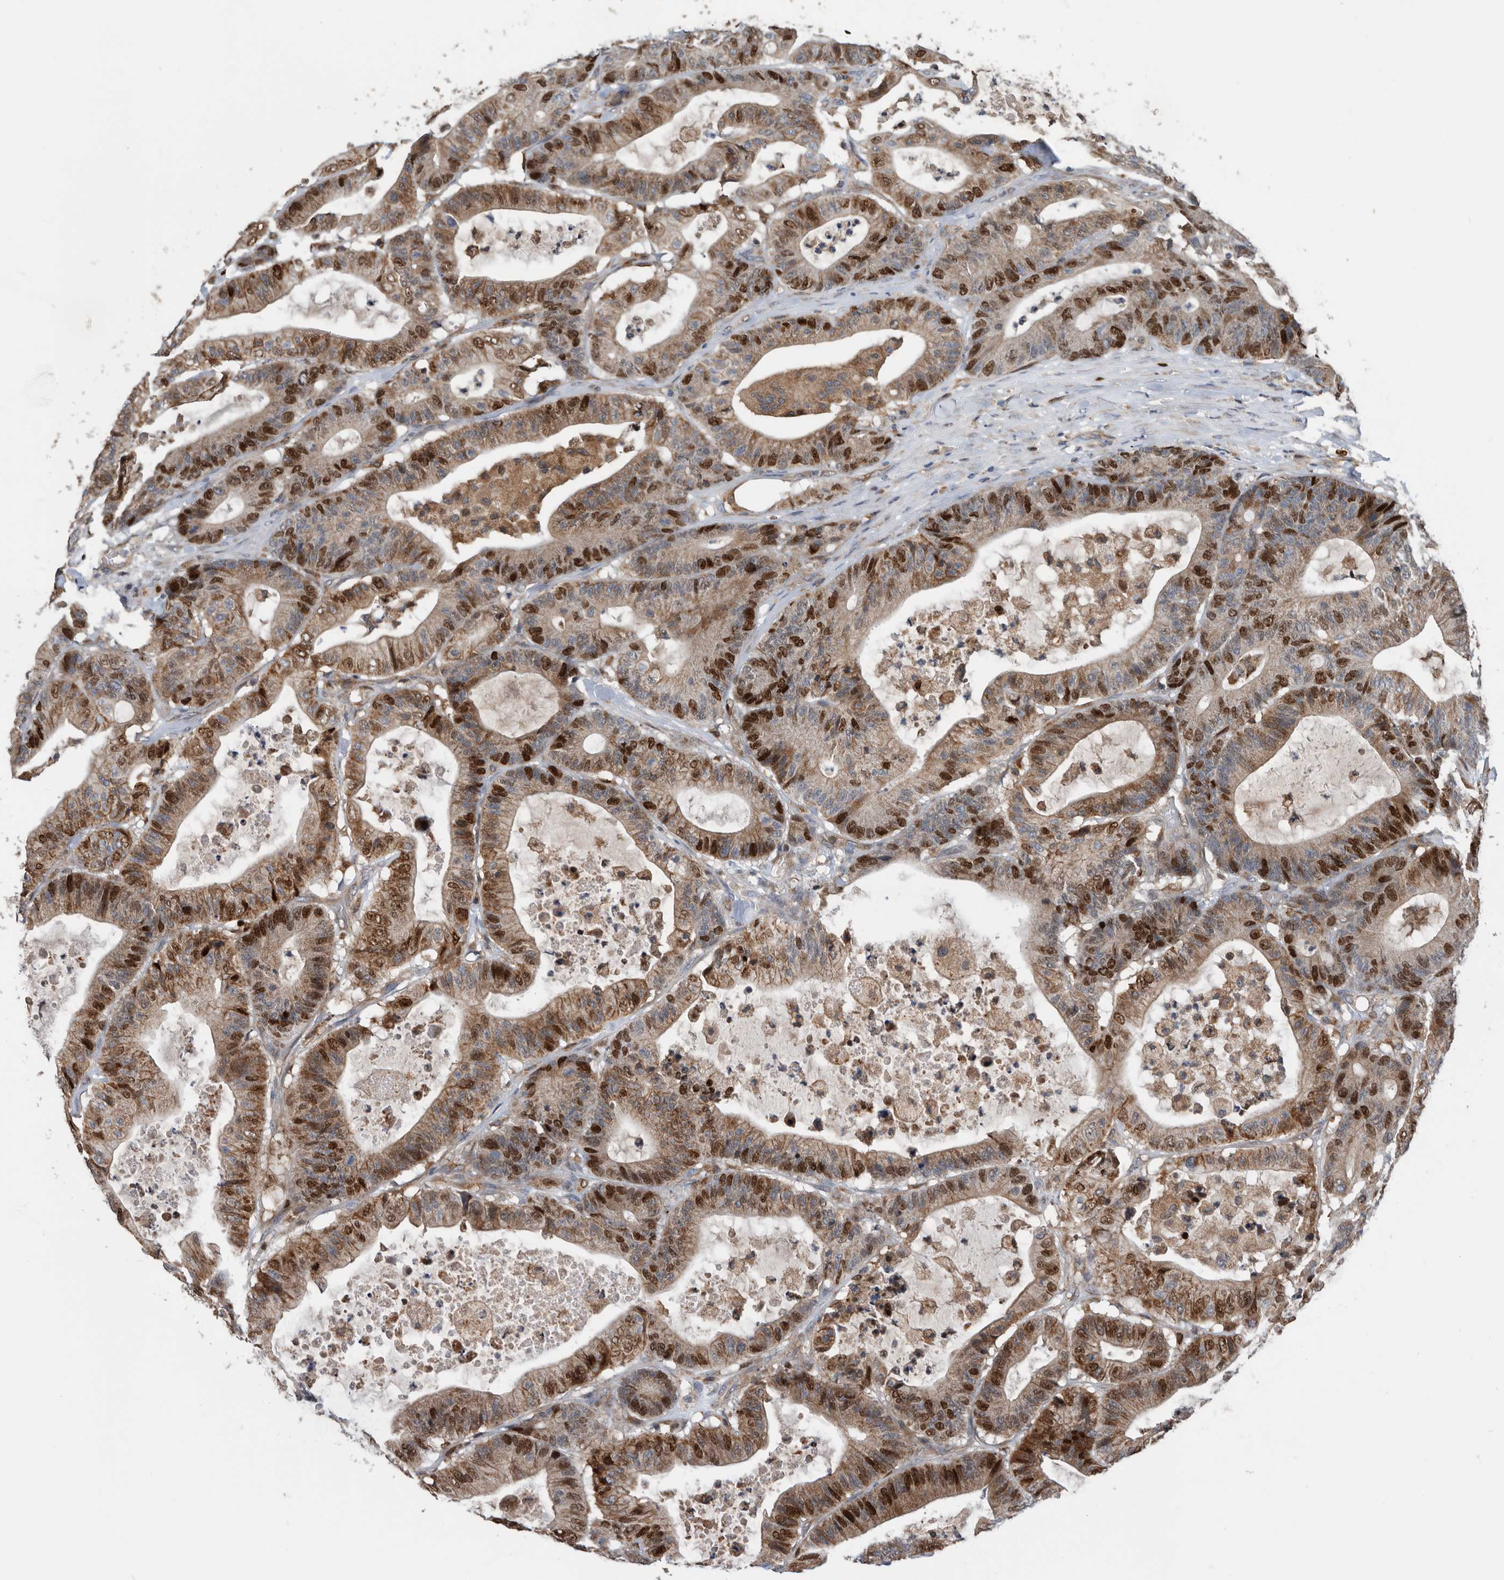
{"staining": {"intensity": "strong", "quantity": ">75%", "location": "cytoplasmic/membranous,nuclear"}, "tissue": "colorectal cancer", "cell_type": "Tumor cells", "image_type": "cancer", "snomed": [{"axis": "morphology", "description": "Adenocarcinoma, NOS"}, {"axis": "topography", "description": "Colon"}], "caption": "Immunohistochemical staining of human colorectal cancer demonstrates high levels of strong cytoplasmic/membranous and nuclear expression in about >75% of tumor cells. (Brightfield microscopy of DAB IHC at high magnification).", "gene": "ATAD2", "patient": {"sex": "female", "age": 84}}